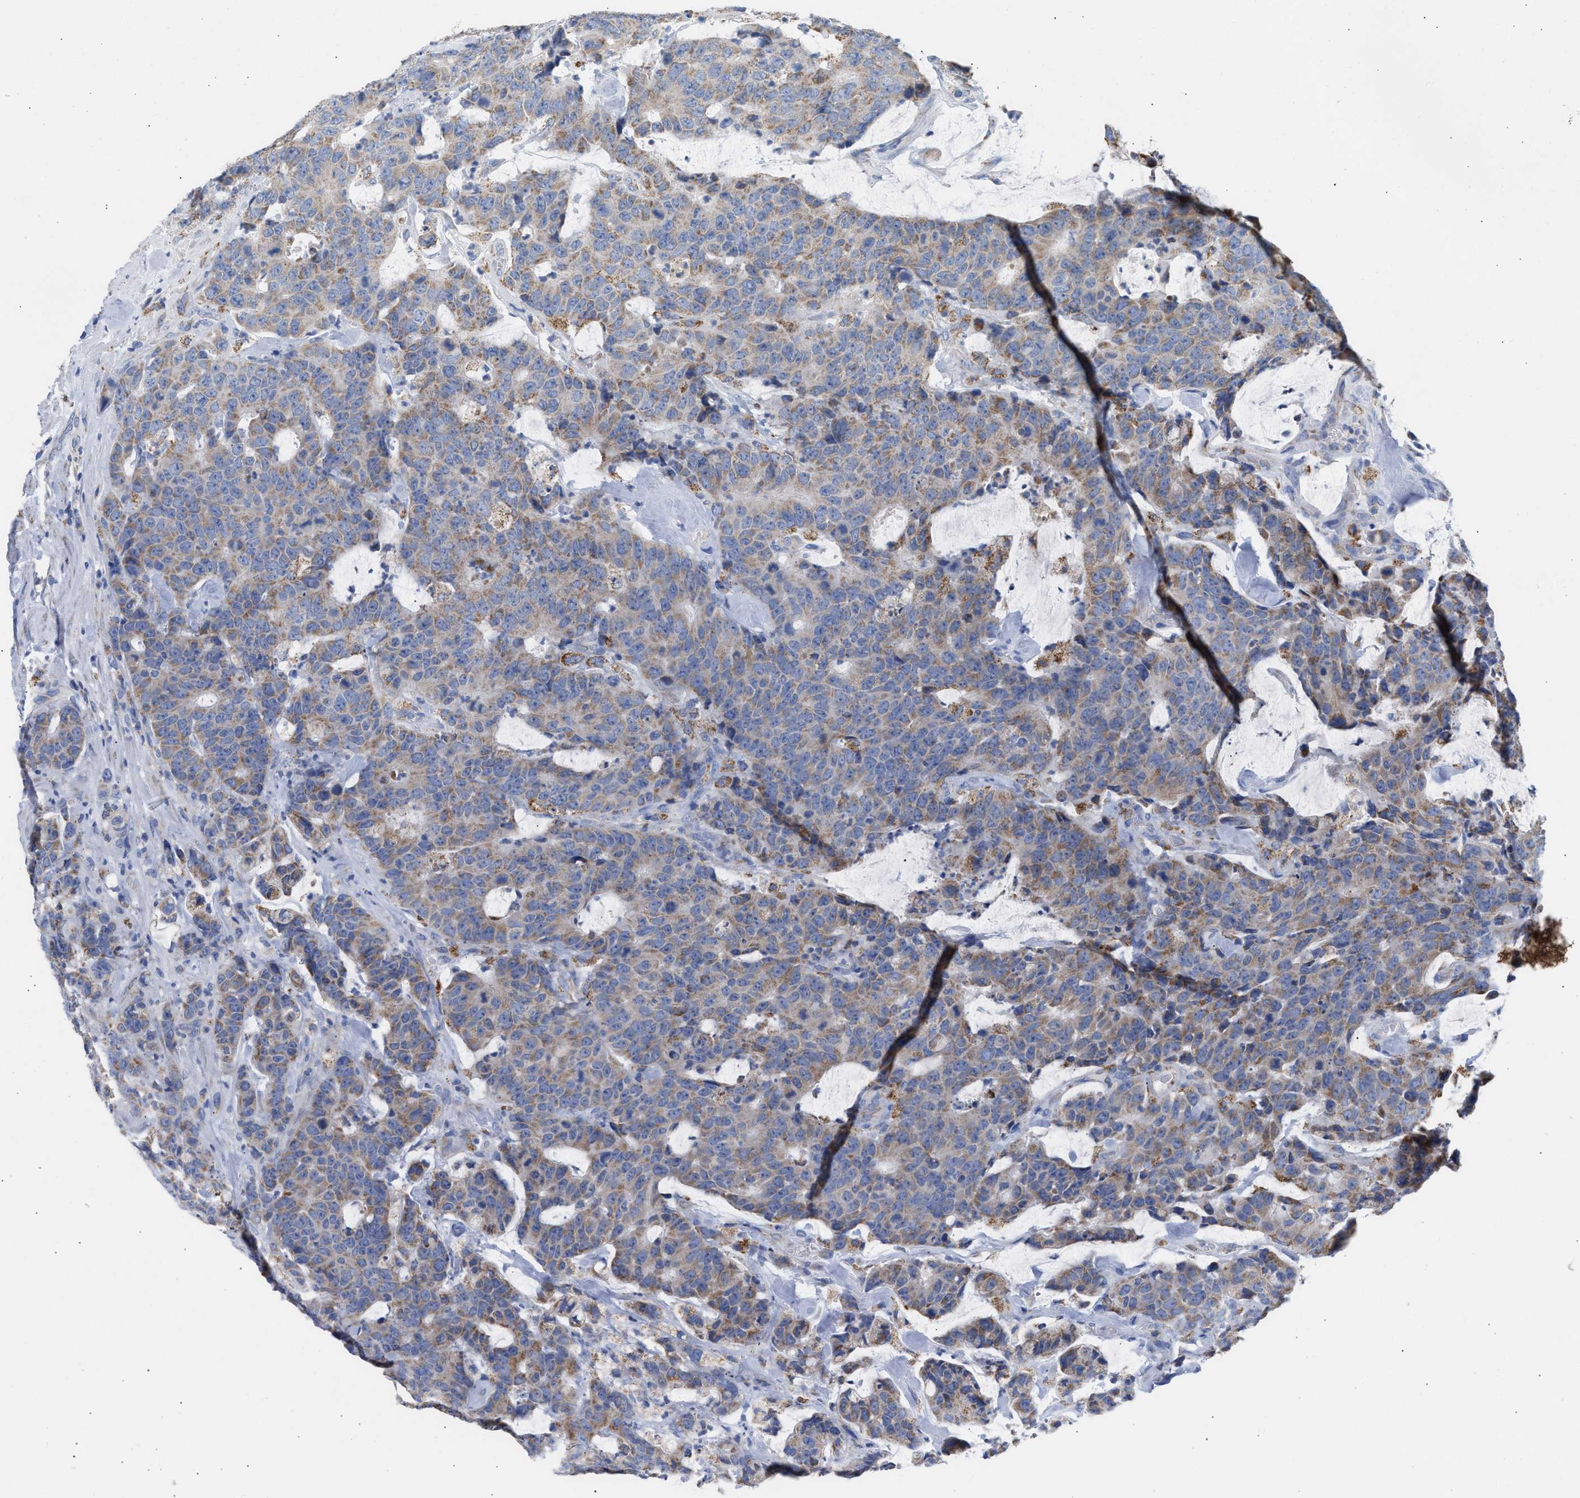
{"staining": {"intensity": "moderate", "quantity": ">75%", "location": "cytoplasmic/membranous"}, "tissue": "colorectal cancer", "cell_type": "Tumor cells", "image_type": "cancer", "snomed": [{"axis": "morphology", "description": "Adenocarcinoma, NOS"}, {"axis": "topography", "description": "Colon"}], "caption": "Colorectal cancer tissue shows moderate cytoplasmic/membranous expression in about >75% of tumor cells, visualized by immunohistochemistry.", "gene": "ACOT13", "patient": {"sex": "female", "age": 86}}